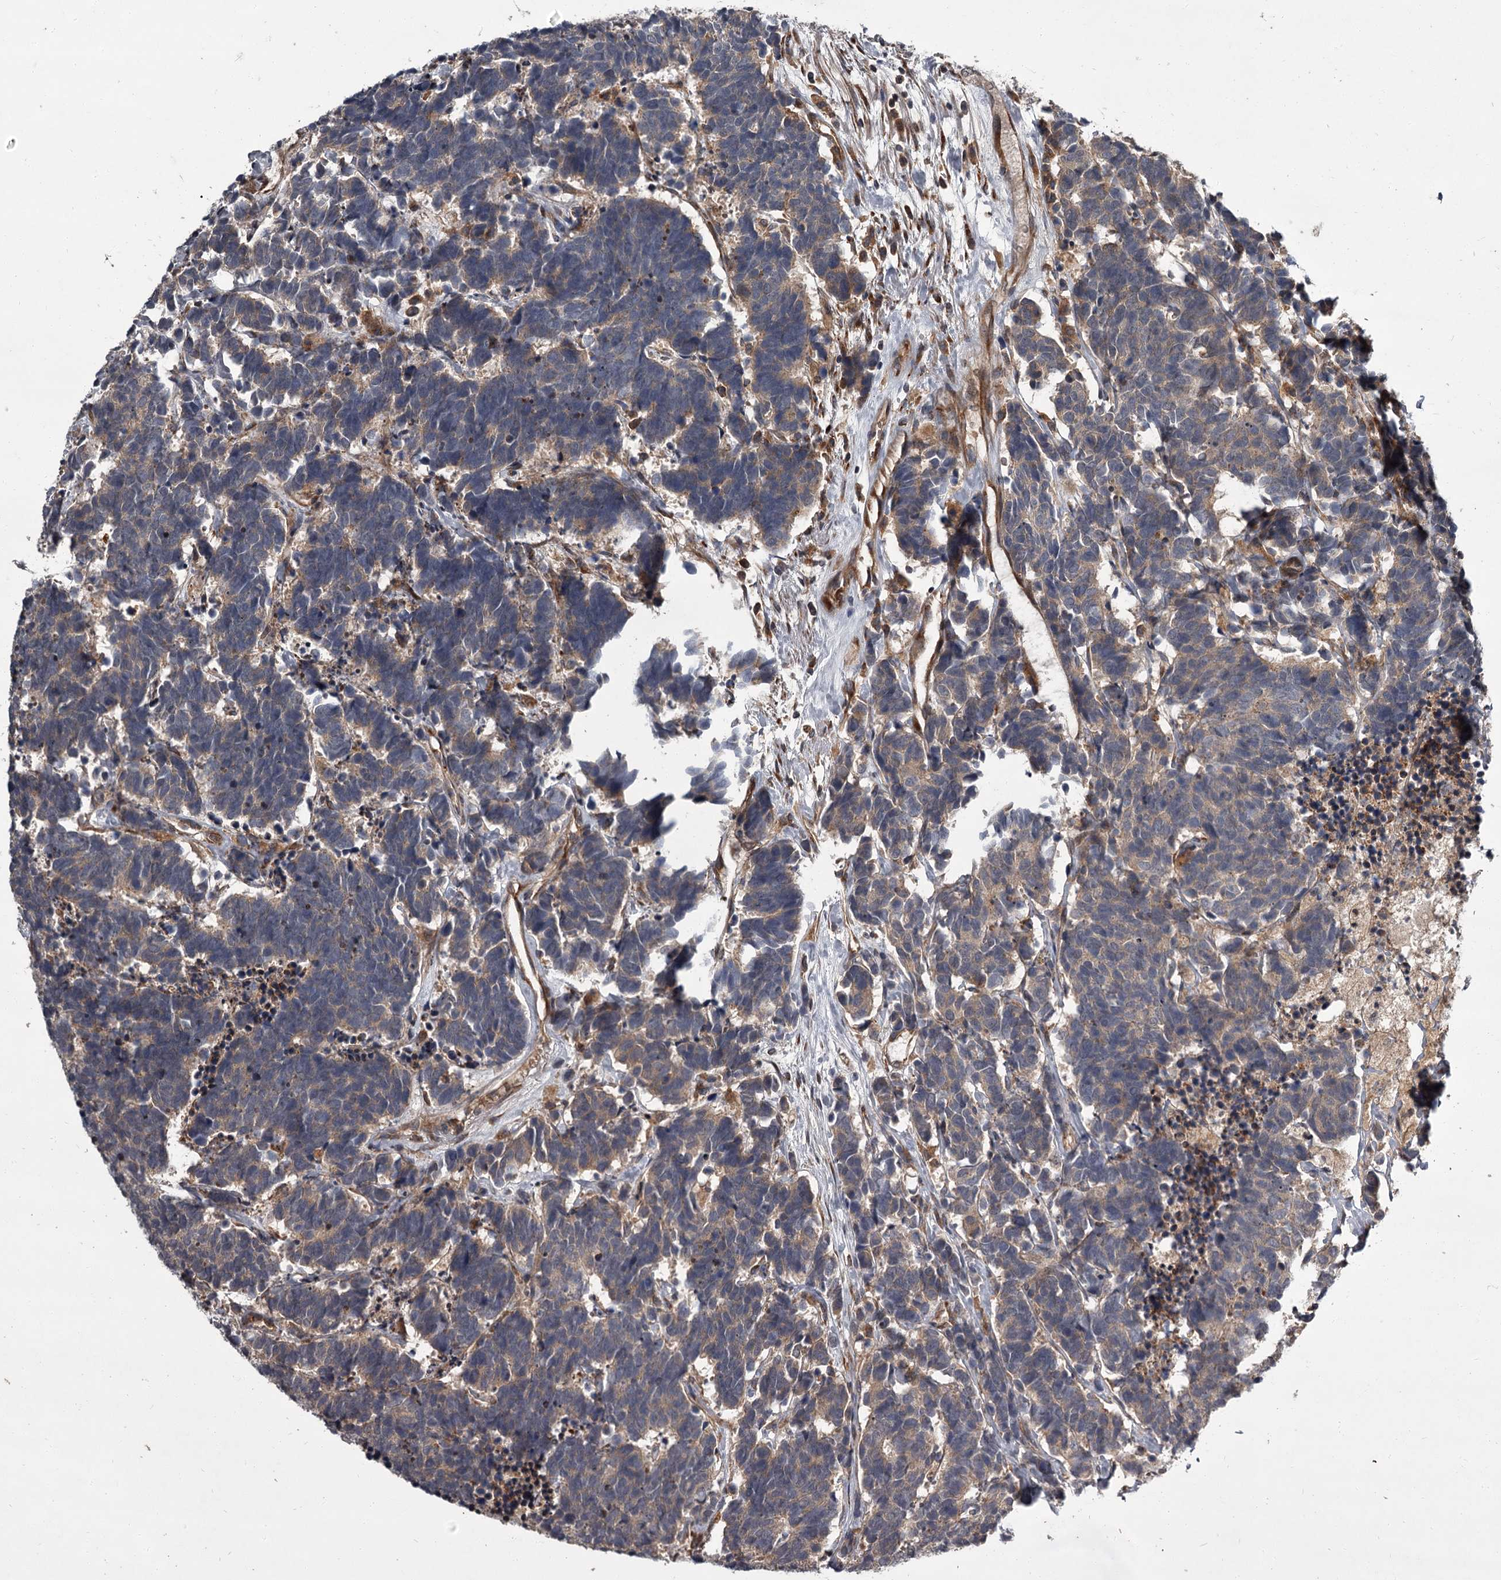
{"staining": {"intensity": "weak", "quantity": ">75%", "location": "cytoplasmic/membranous"}, "tissue": "carcinoid", "cell_type": "Tumor cells", "image_type": "cancer", "snomed": [{"axis": "morphology", "description": "Carcinoma, NOS"}, {"axis": "morphology", "description": "Carcinoid, malignant, NOS"}, {"axis": "topography", "description": "Urinary bladder"}], "caption": "The image exhibits staining of carcinoid, revealing weak cytoplasmic/membranous protein expression (brown color) within tumor cells.", "gene": "UNC93B1", "patient": {"sex": "male", "age": 57}}